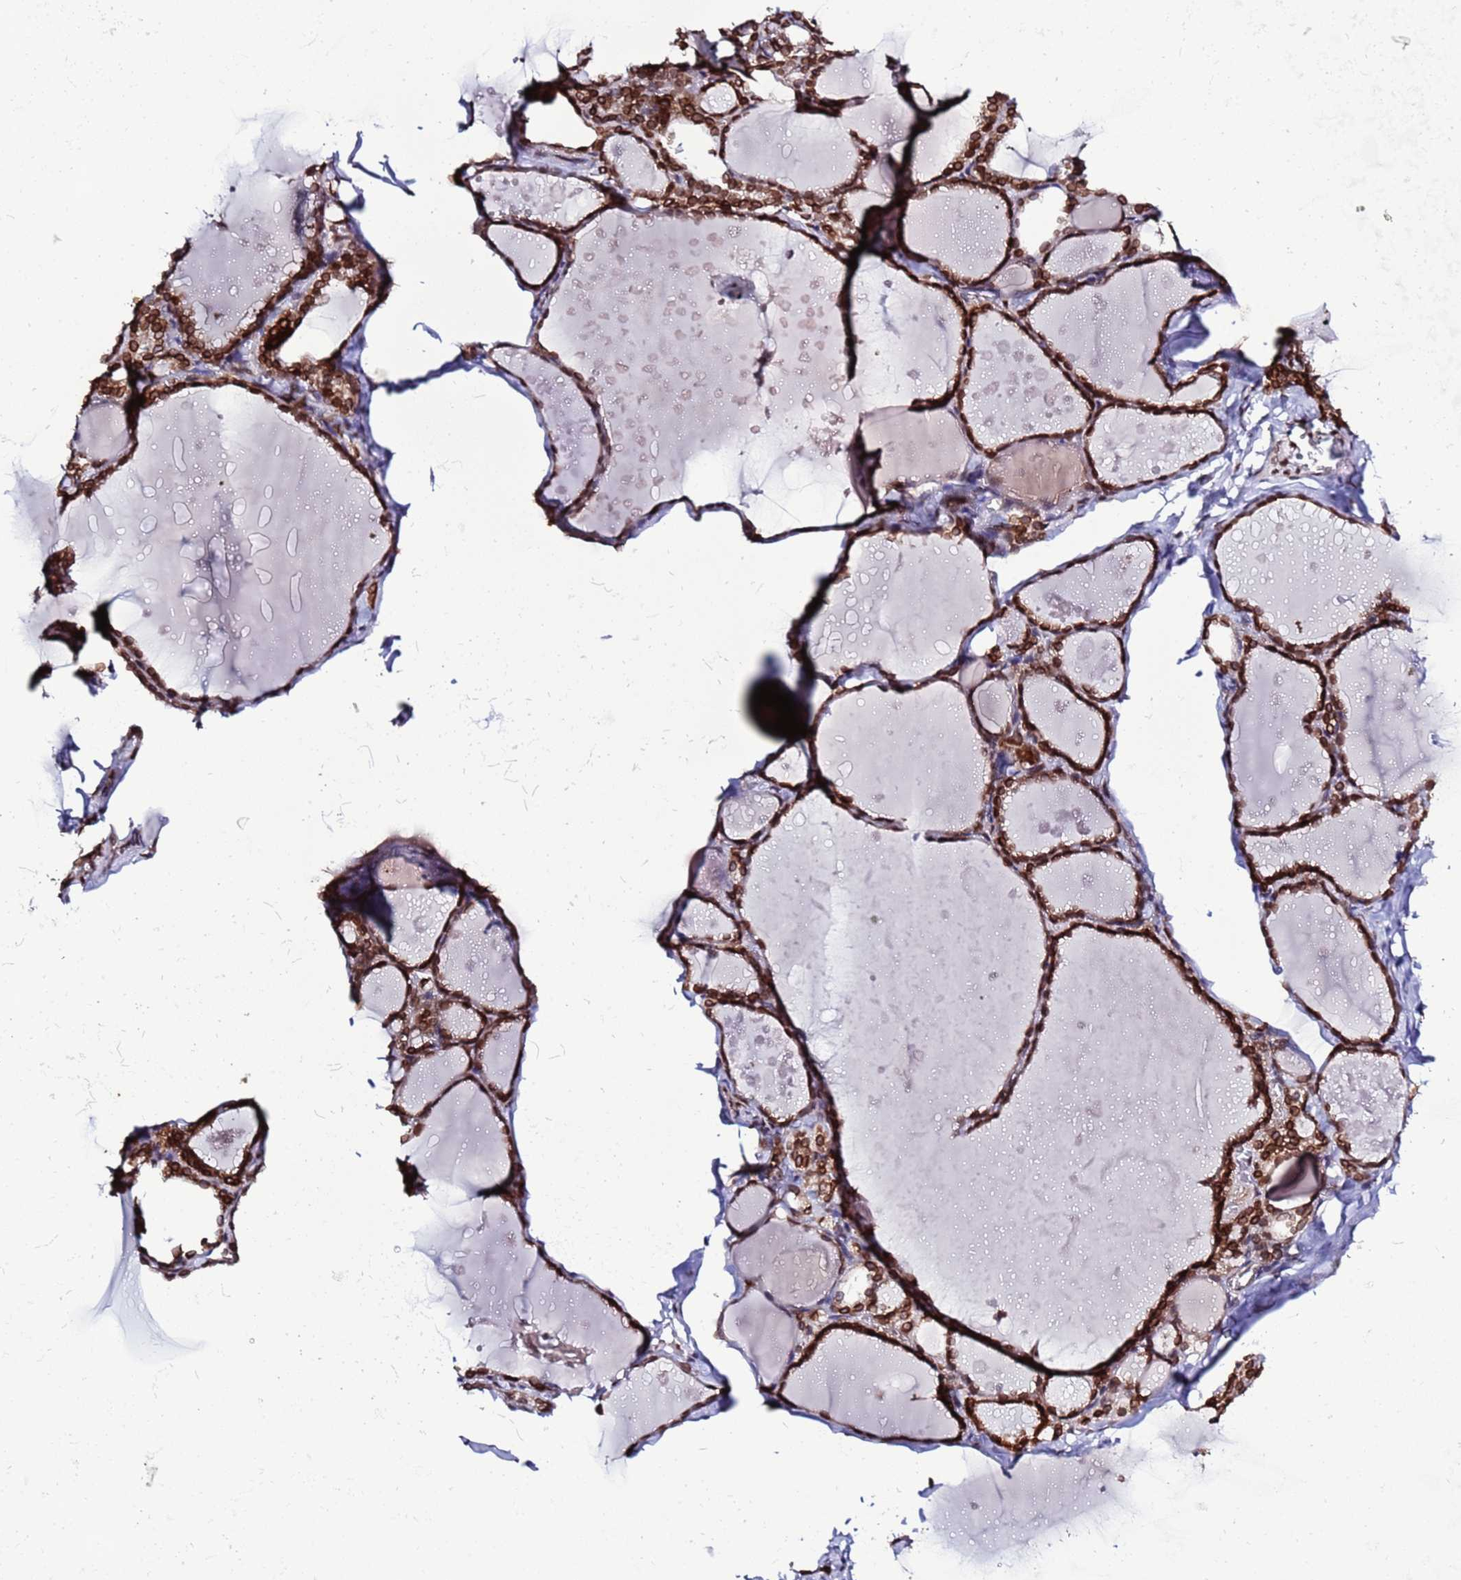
{"staining": {"intensity": "strong", "quantity": ">75%", "location": "nuclear"}, "tissue": "thyroid gland", "cell_type": "Glandular cells", "image_type": "normal", "snomed": [{"axis": "morphology", "description": "Normal tissue, NOS"}, {"axis": "topography", "description": "Thyroid gland"}], "caption": "This is a photomicrograph of immunohistochemistry (IHC) staining of normal thyroid gland, which shows strong positivity in the nuclear of glandular cells.", "gene": "TOR1AIP1", "patient": {"sex": "male", "age": 56}}